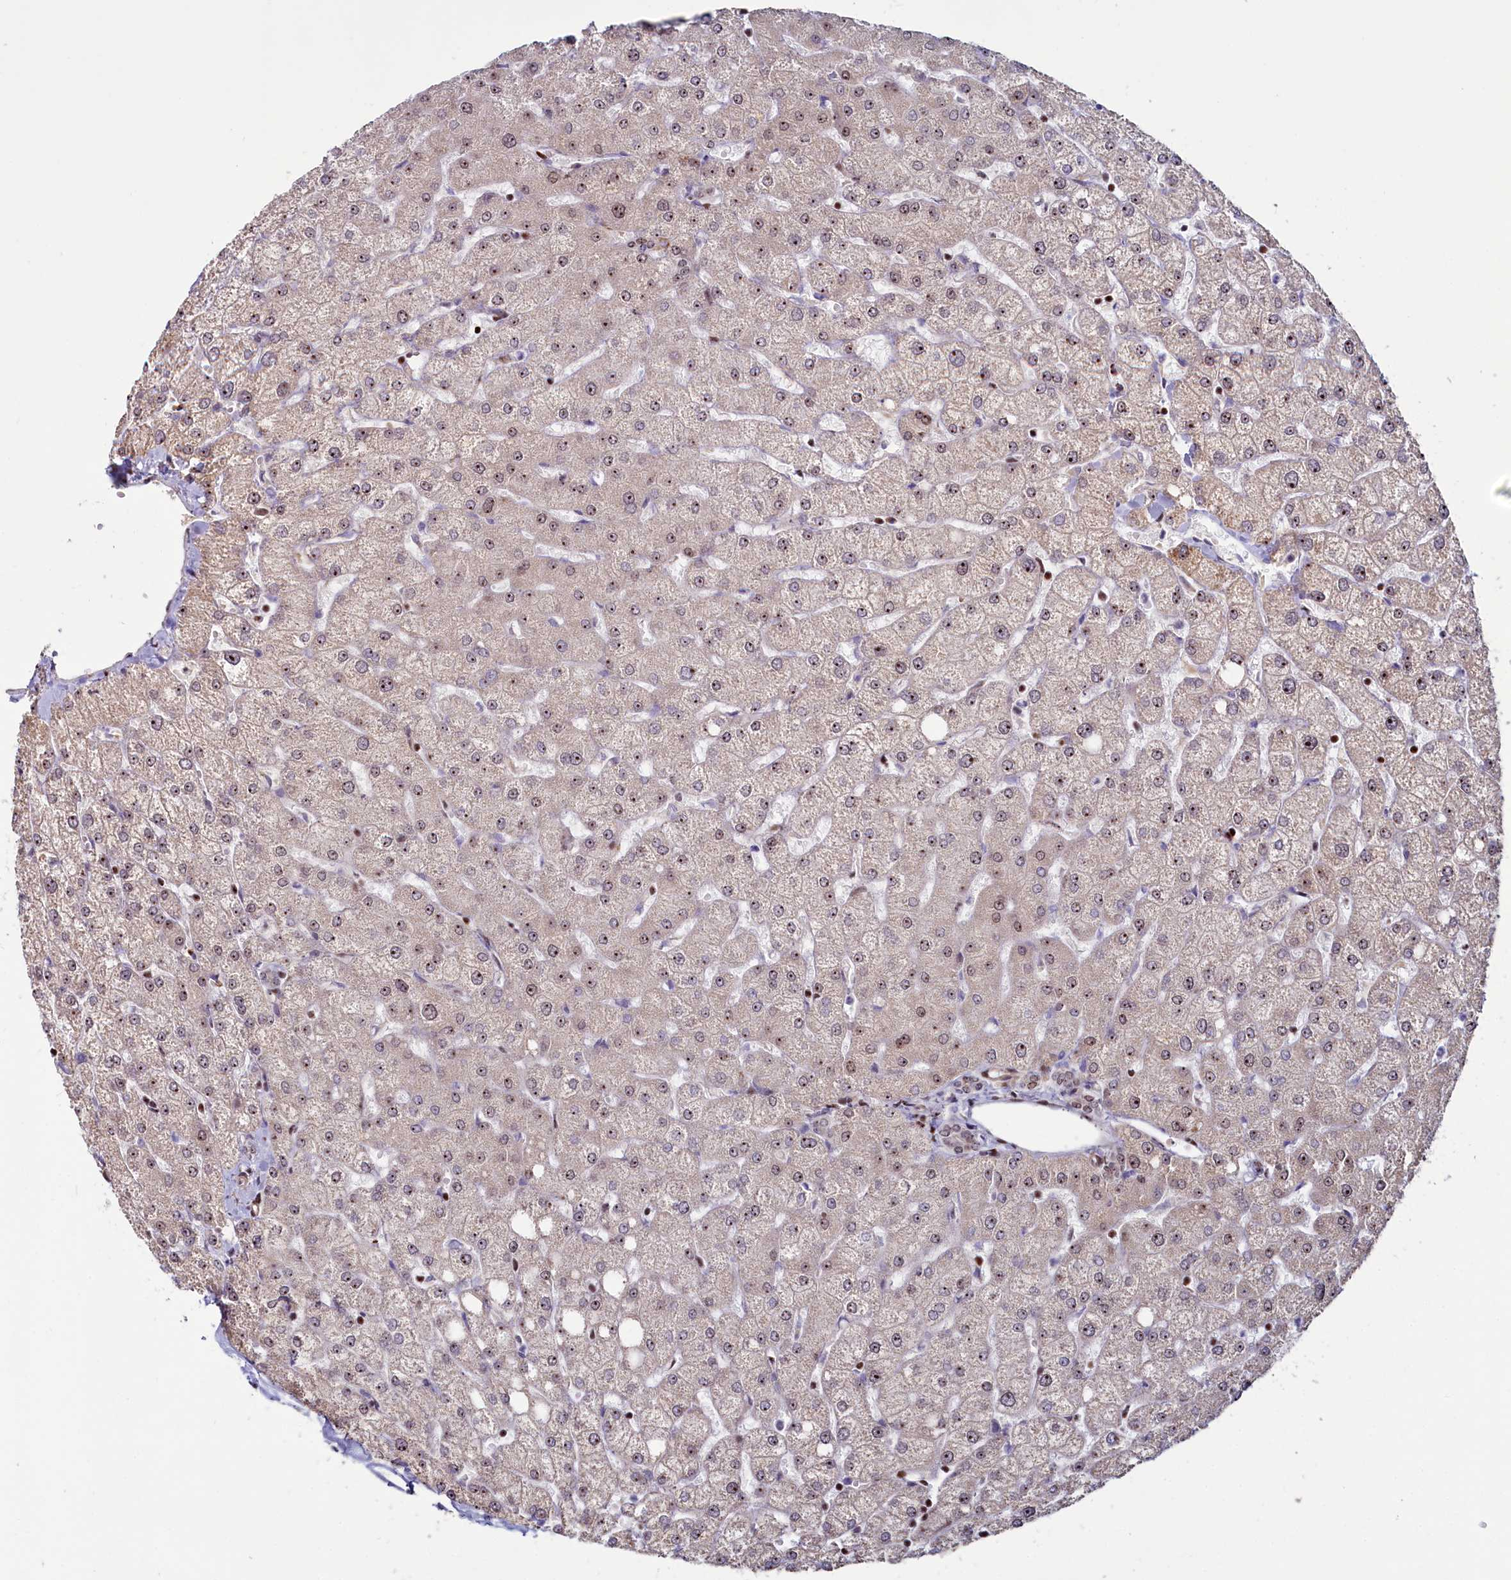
{"staining": {"intensity": "moderate", "quantity": ">75%", "location": "nuclear"}, "tissue": "liver", "cell_type": "Cholangiocytes", "image_type": "normal", "snomed": [{"axis": "morphology", "description": "Normal tissue, NOS"}, {"axis": "topography", "description": "Liver"}], "caption": "Cholangiocytes display medium levels of moderate nuclear expression in approximately >75% of cells in unremarkable liver. The staining is performed using DAB (3,3'-diaminobenzidine) brown chromogen to label protein expression. The nuclei are counter-stained blue using hematoxylin.", "gene": "TCOF1", "patient": {"sex": "female", "age": 54}}